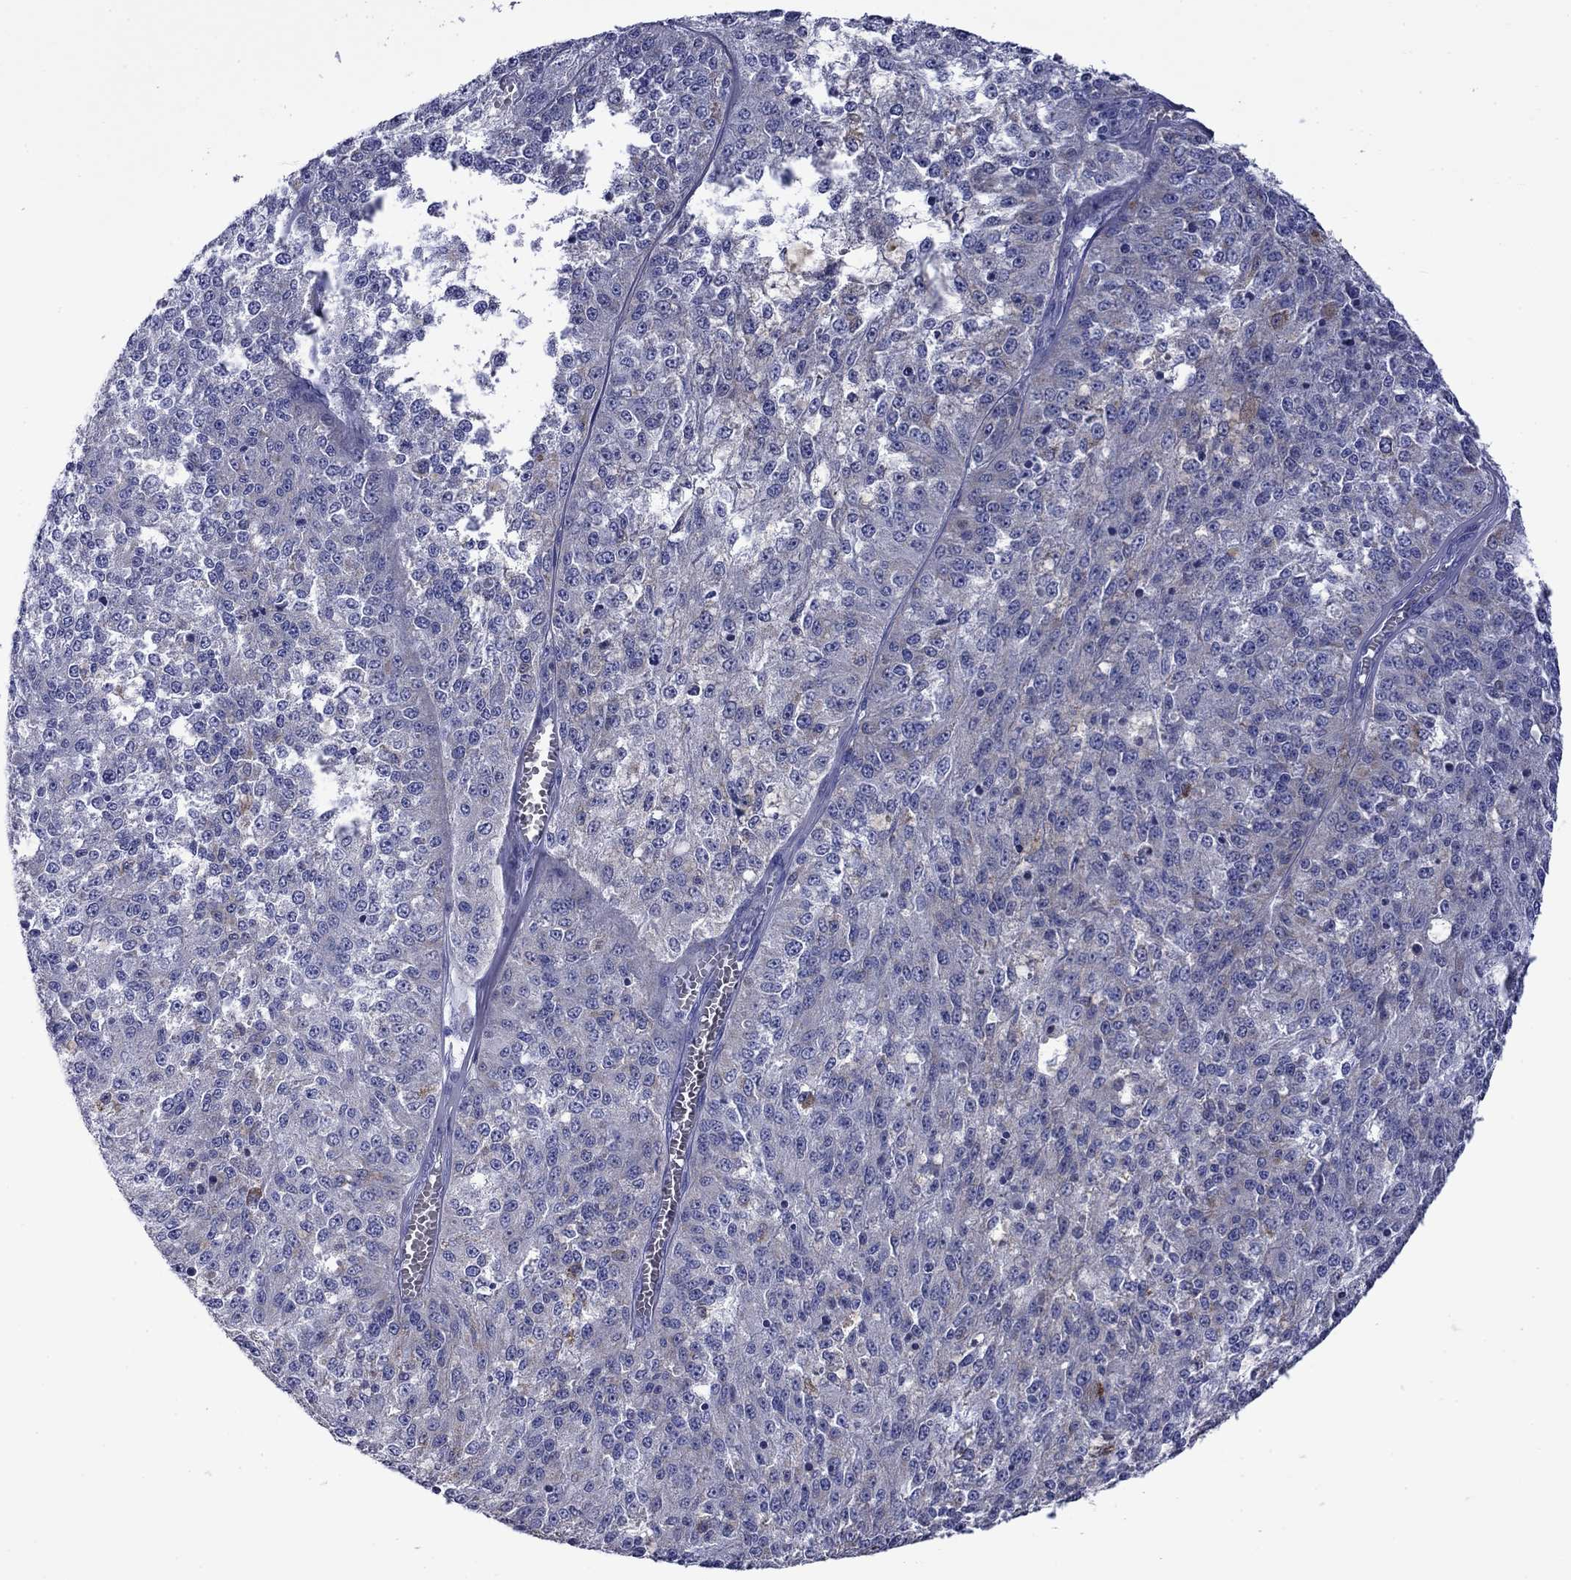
{"staining": {"intensity": "negative", "quantity": "none", "location": "none"}, "tissue": "melanoma", "cell_type": "Tumor cells", "image_type": "cancer", "snomed": [{"axis": "morphology", "description": "Malignant melanoma, Metastatic site"}, {"axis": "topography", "description": "Lymph node"}], "caption": "Immunohistochemistry (IHC) photomicrograph of neoplastic tissue: malignant melanoma (metastatic site) stained with DAB reveals no significant protein staining in tumor cells.", "gene": "ACADSB", "patient": {"sex": "female", "age": 64}}